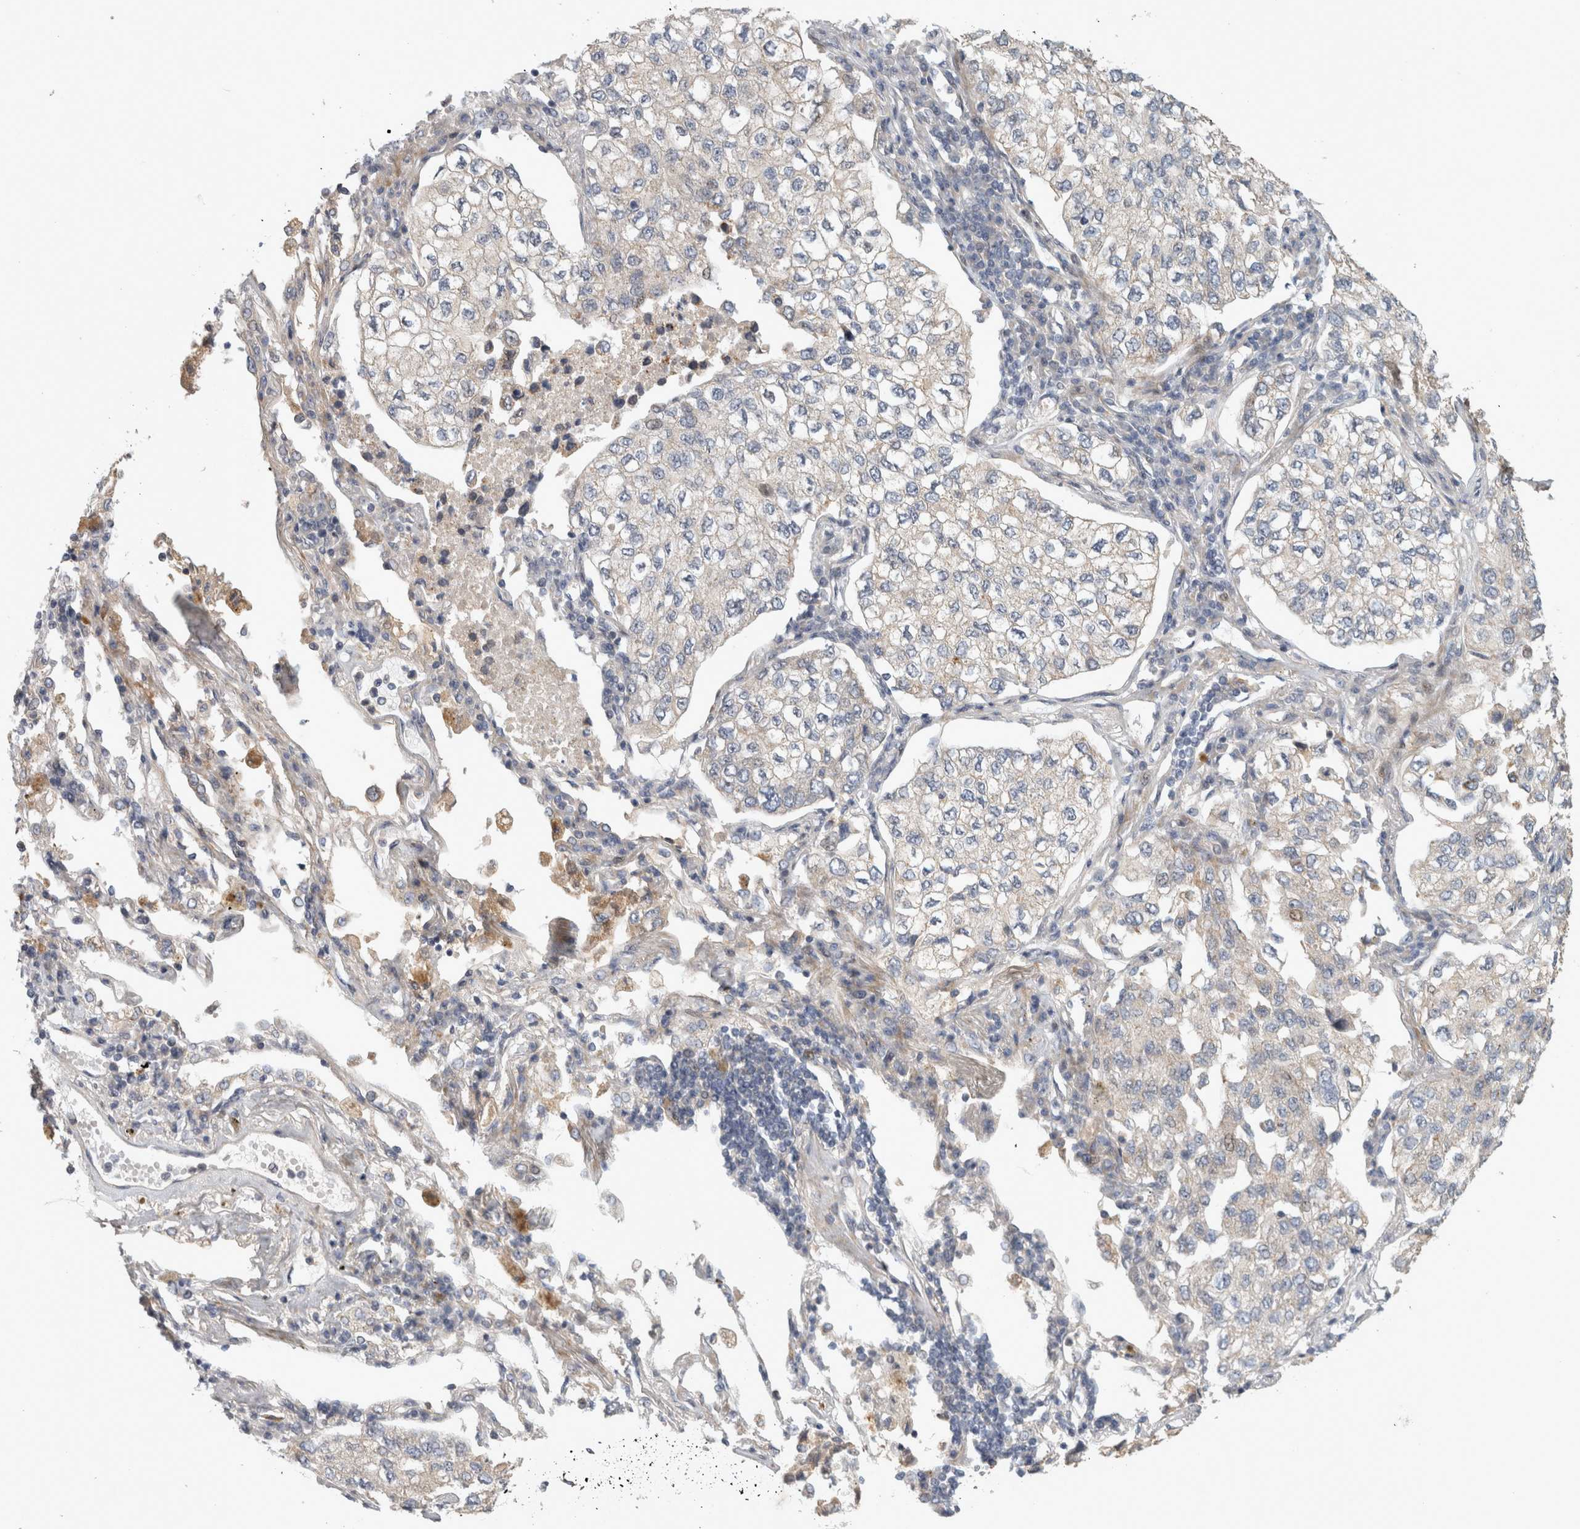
{"staining": {"intensity": "negative", "quantity": "none", "location": "none"}, "tissue": "lung cancer", "cell_type": "Tumor cells", "image_type": "cancer", "snomed": [{"axis": "morphology", "description": "Adenocarcinoma, NOS"}, {"axis": "topography", "description": "Lung"}], "caption": "Immunohistochemistry (IHC) of human lung adenocarcinoma exhibits no expression in tumor cells.", "gene": "RBM48", "patient": {"sex": "male", "age": 63}}